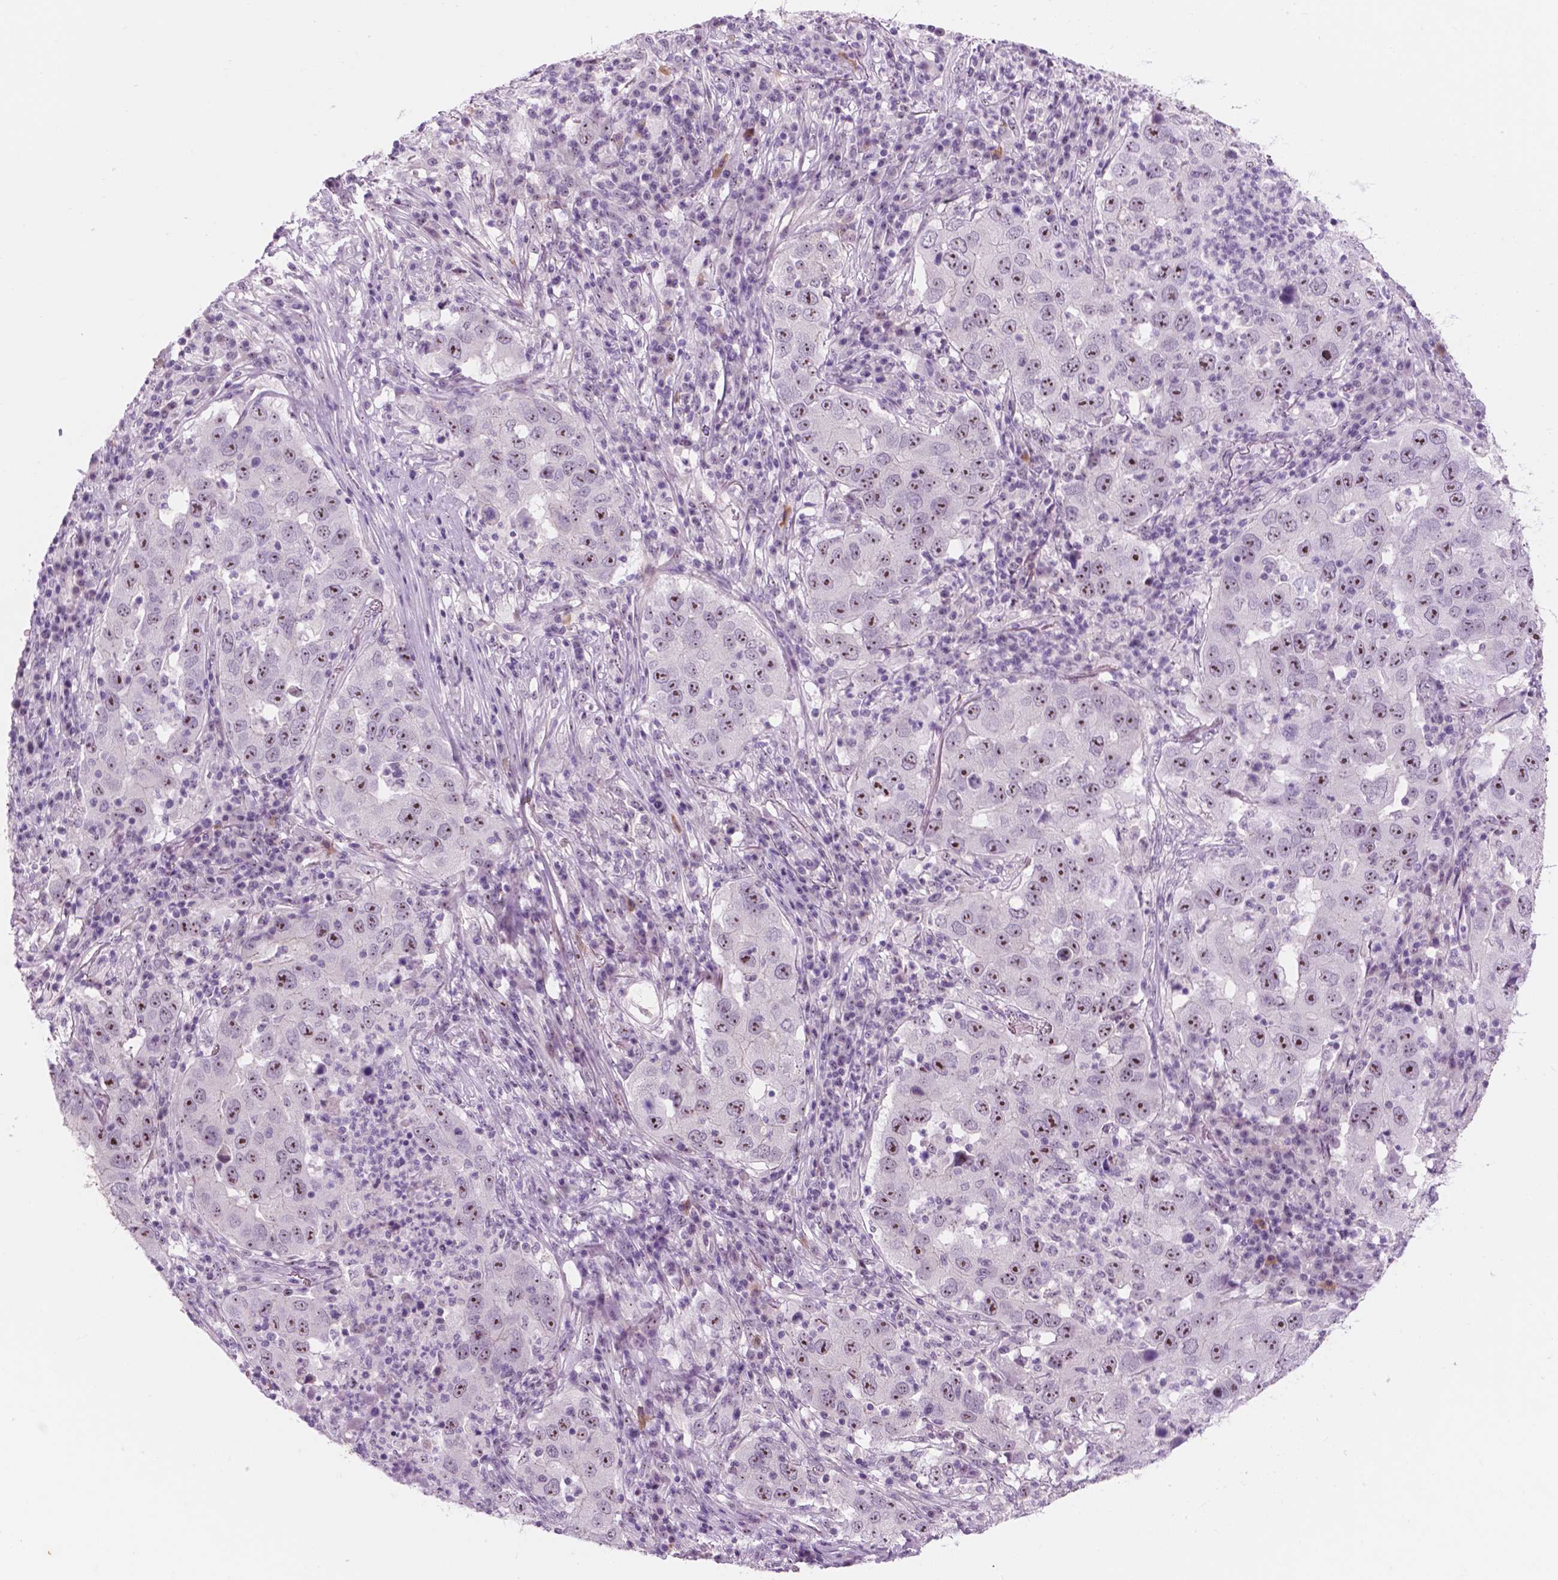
{"staining": {"intensity": "moderate", "quantity": ">75%", "location": "nuclear"}, "tissue": "lung cancer", "cell_type": "Tumor cells", "image_type": "cancer", "snomed": [{"axis": "morphology", "description": "Adenocarcinoma, NOS"}, {"axis": "topography", "description": "Lung"}], "caption": "Lung cancer stained with DAB immunohistochemistry reveals medium levels of moderate nuclear positivity in about >75% of tumor cells. Immunohistochemistry stains the protein of interest in brown and the nuclei are stained blue.", "gene": "ZNF853", "patient": {"sex": "male", "age": 73}}